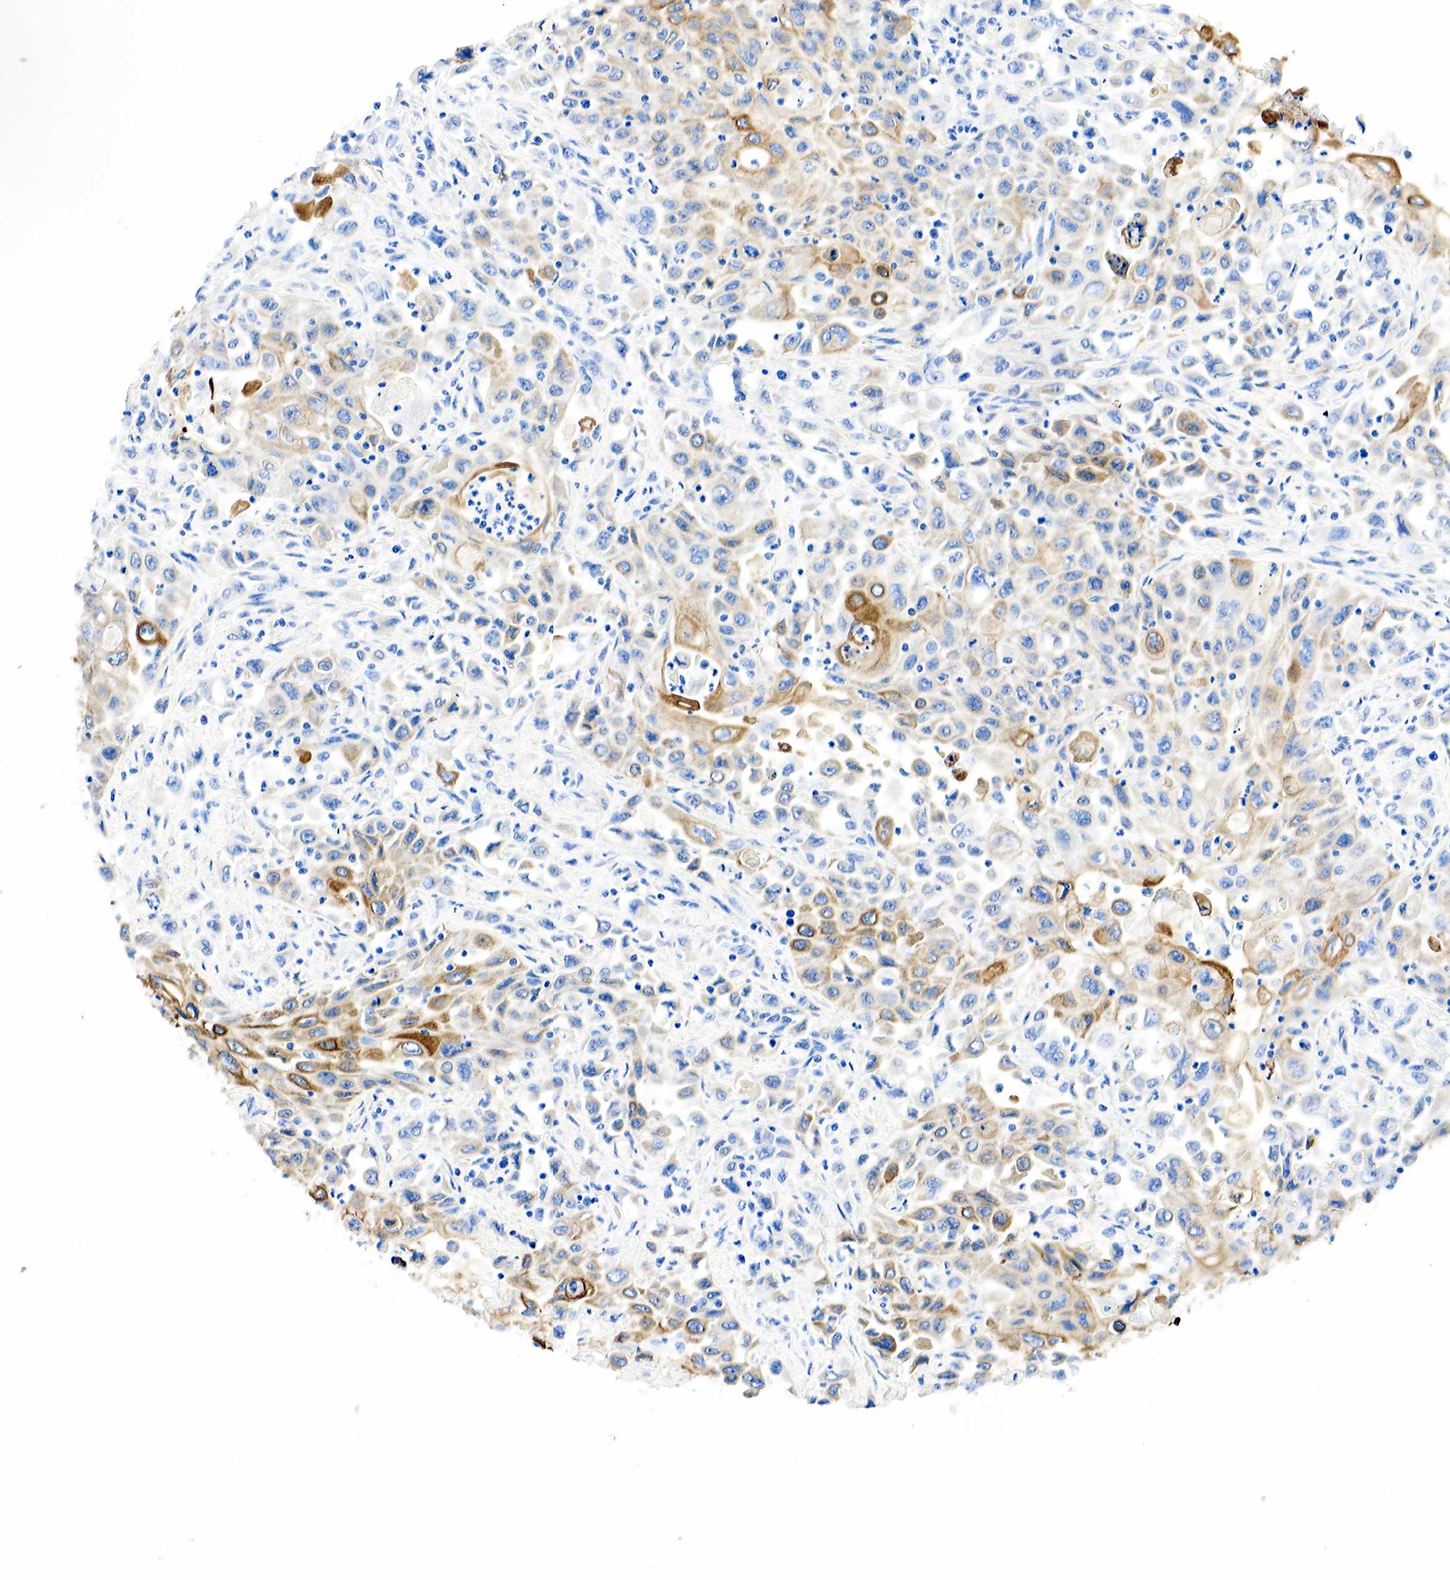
{"staining": {"intensity": "moderate", "quantity": "25%-75%", "location": "cytoplasmic/membranous"}, "tissue": "pancreatic cancer", "cell_type": "Tumor cells", "image_type": "cancer", "snomed": [{"axis": "morphology", "description": "Adenocarcinoma, NOS"}, {"axis": "topography", "description": "Pancreas"}], "caption": "Protein expression analysis of adenocarcinoma (pancreatic) shows moderate cytoplasmic/membranous staining in approximately 25%-75% of tumor cells.", "gene": "PGR", "patient": {"sex": "male", "age": 70}}